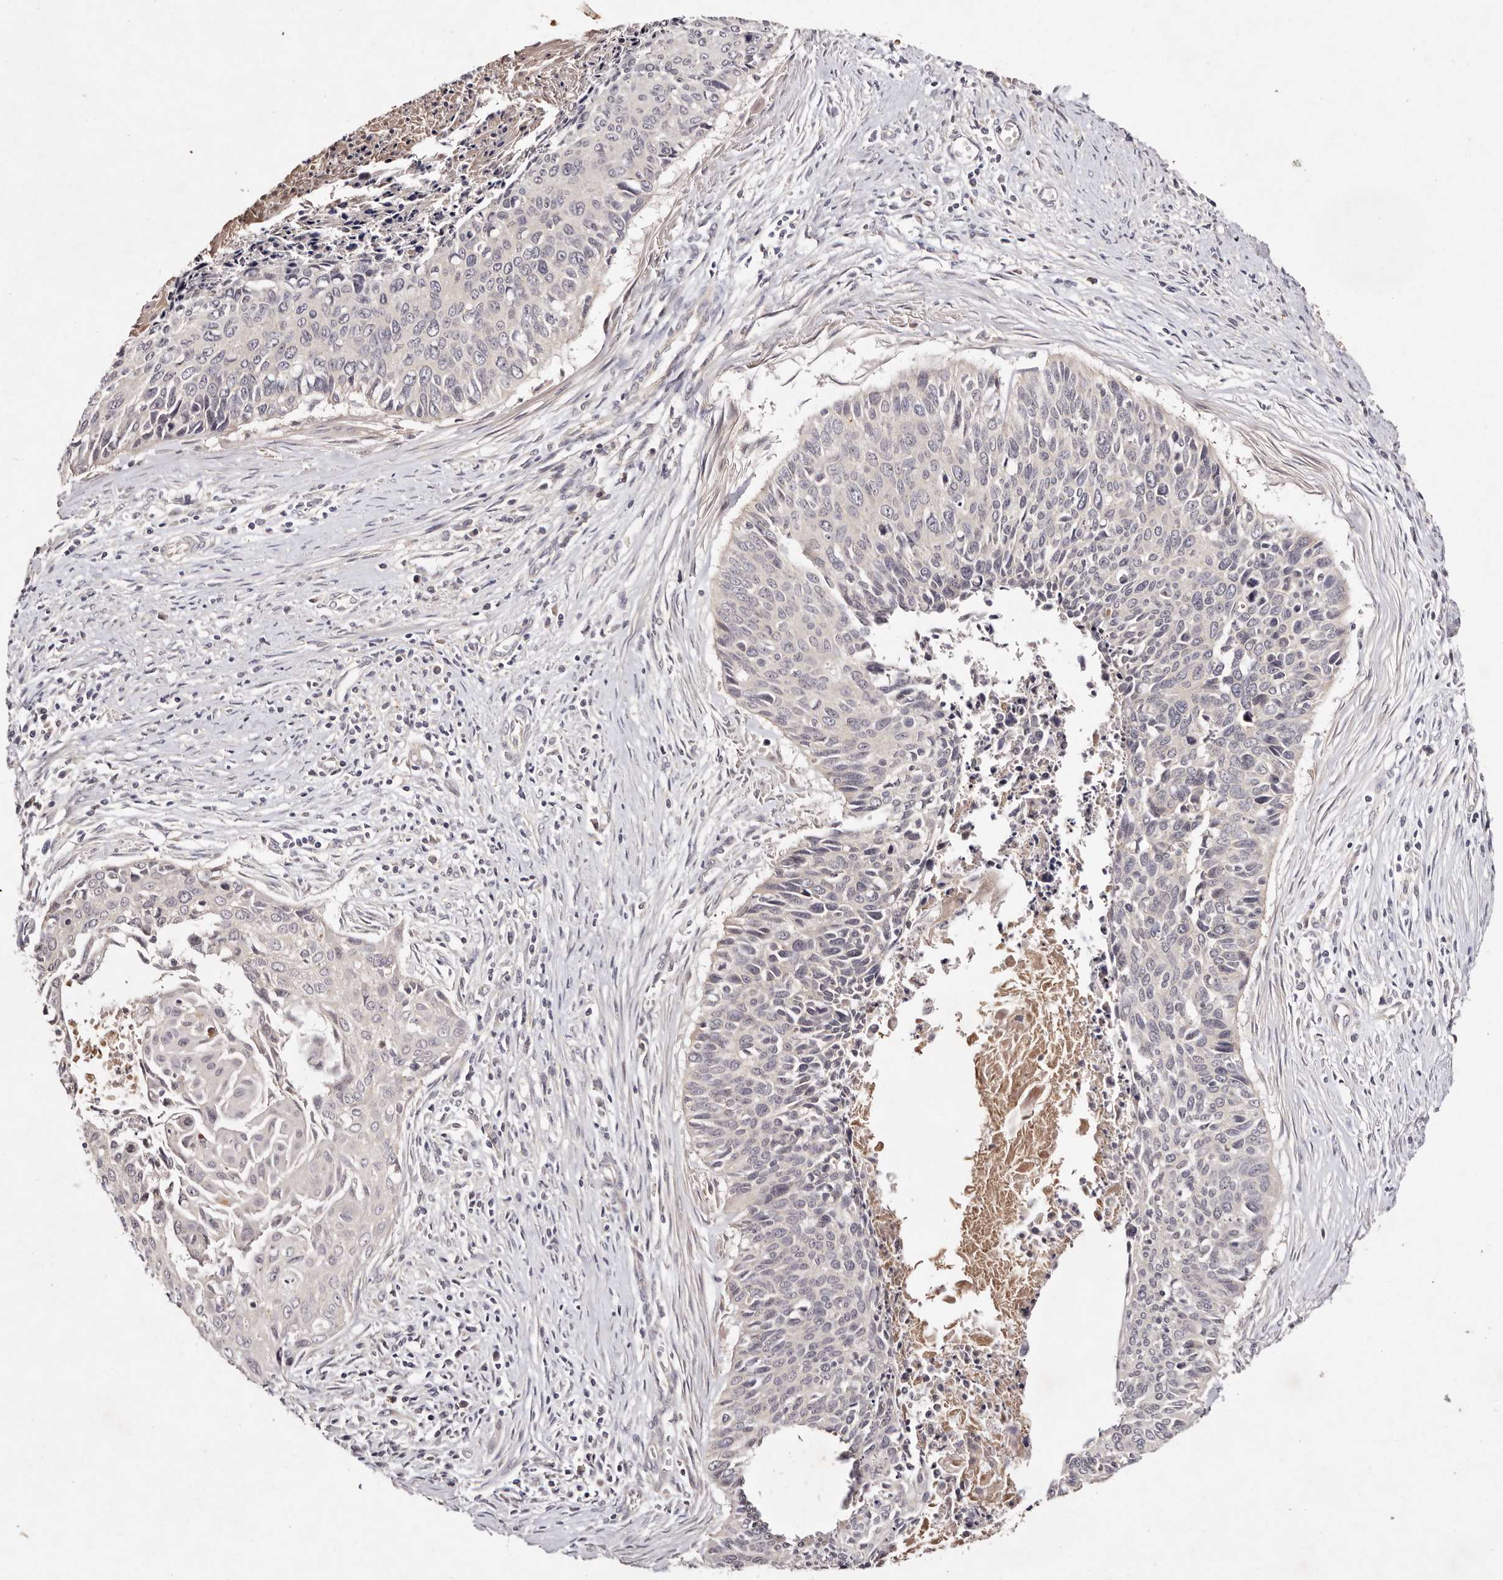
{"staining": {"intensity": "negative", "quantity": "none", "location": "none"}, "tissue": "cervical cancer", "cell_type": "Tumor cells", "image_type": "cancer", "snomed": [{"axis": "morphology", "description": "Squamous cell carcinoma, NOS"}, {"axis": "topography", "description": "Cervix"}], "caption": "A high-resolution photomicrograph shows immunohistochemistry (IHC) staining of cervical cancer, which reveals no significant staining in tumor cells. The staining is performed using DAB brown chromogen with nuclei counter-stained in using hematoxylin.", "gene": "TSC2", "patient": {"sex": "female", "age": 55}}